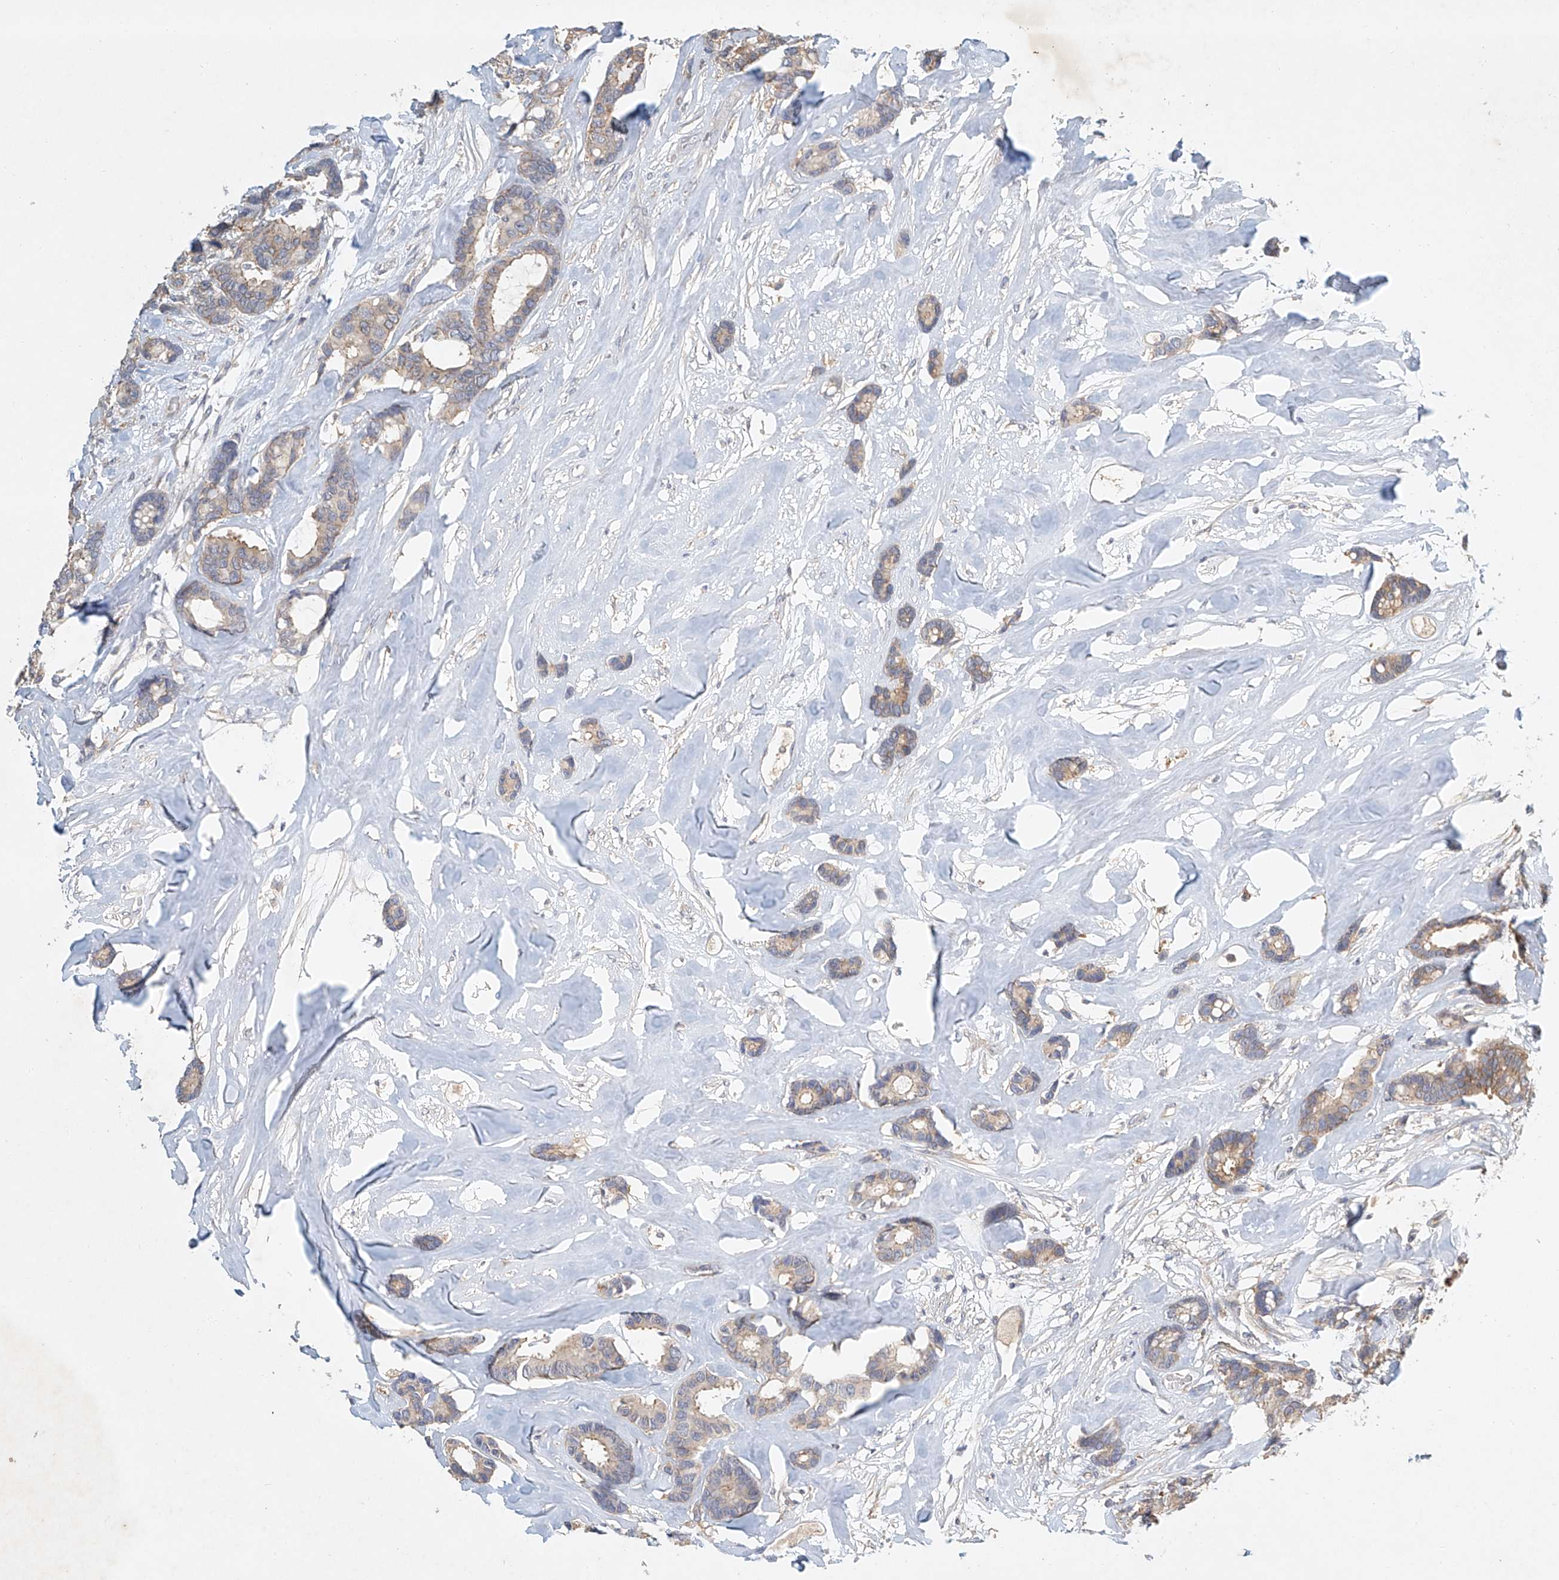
{"staining": {"intensity": "weak", "quantity": ">75%", "location": "cytoplasmic/membranous"}, "tissue": "breast cancer", "cell_type": "Tumor cells", "image_type": "cancer", "snomed": [{"axis": "morphology", "description": "Duct carcinoma"}, {"axis": "topography", "description": "Breast"}], "caption": "This histopathology image reveals immunohistochemistry (IHC) staining of human breast cancer, with low weak cytoplasmic/membranous staining in about >75% of tumor cells.", "gene": "CARMIL1", "patient": {"sex": "female", "age": 87}}